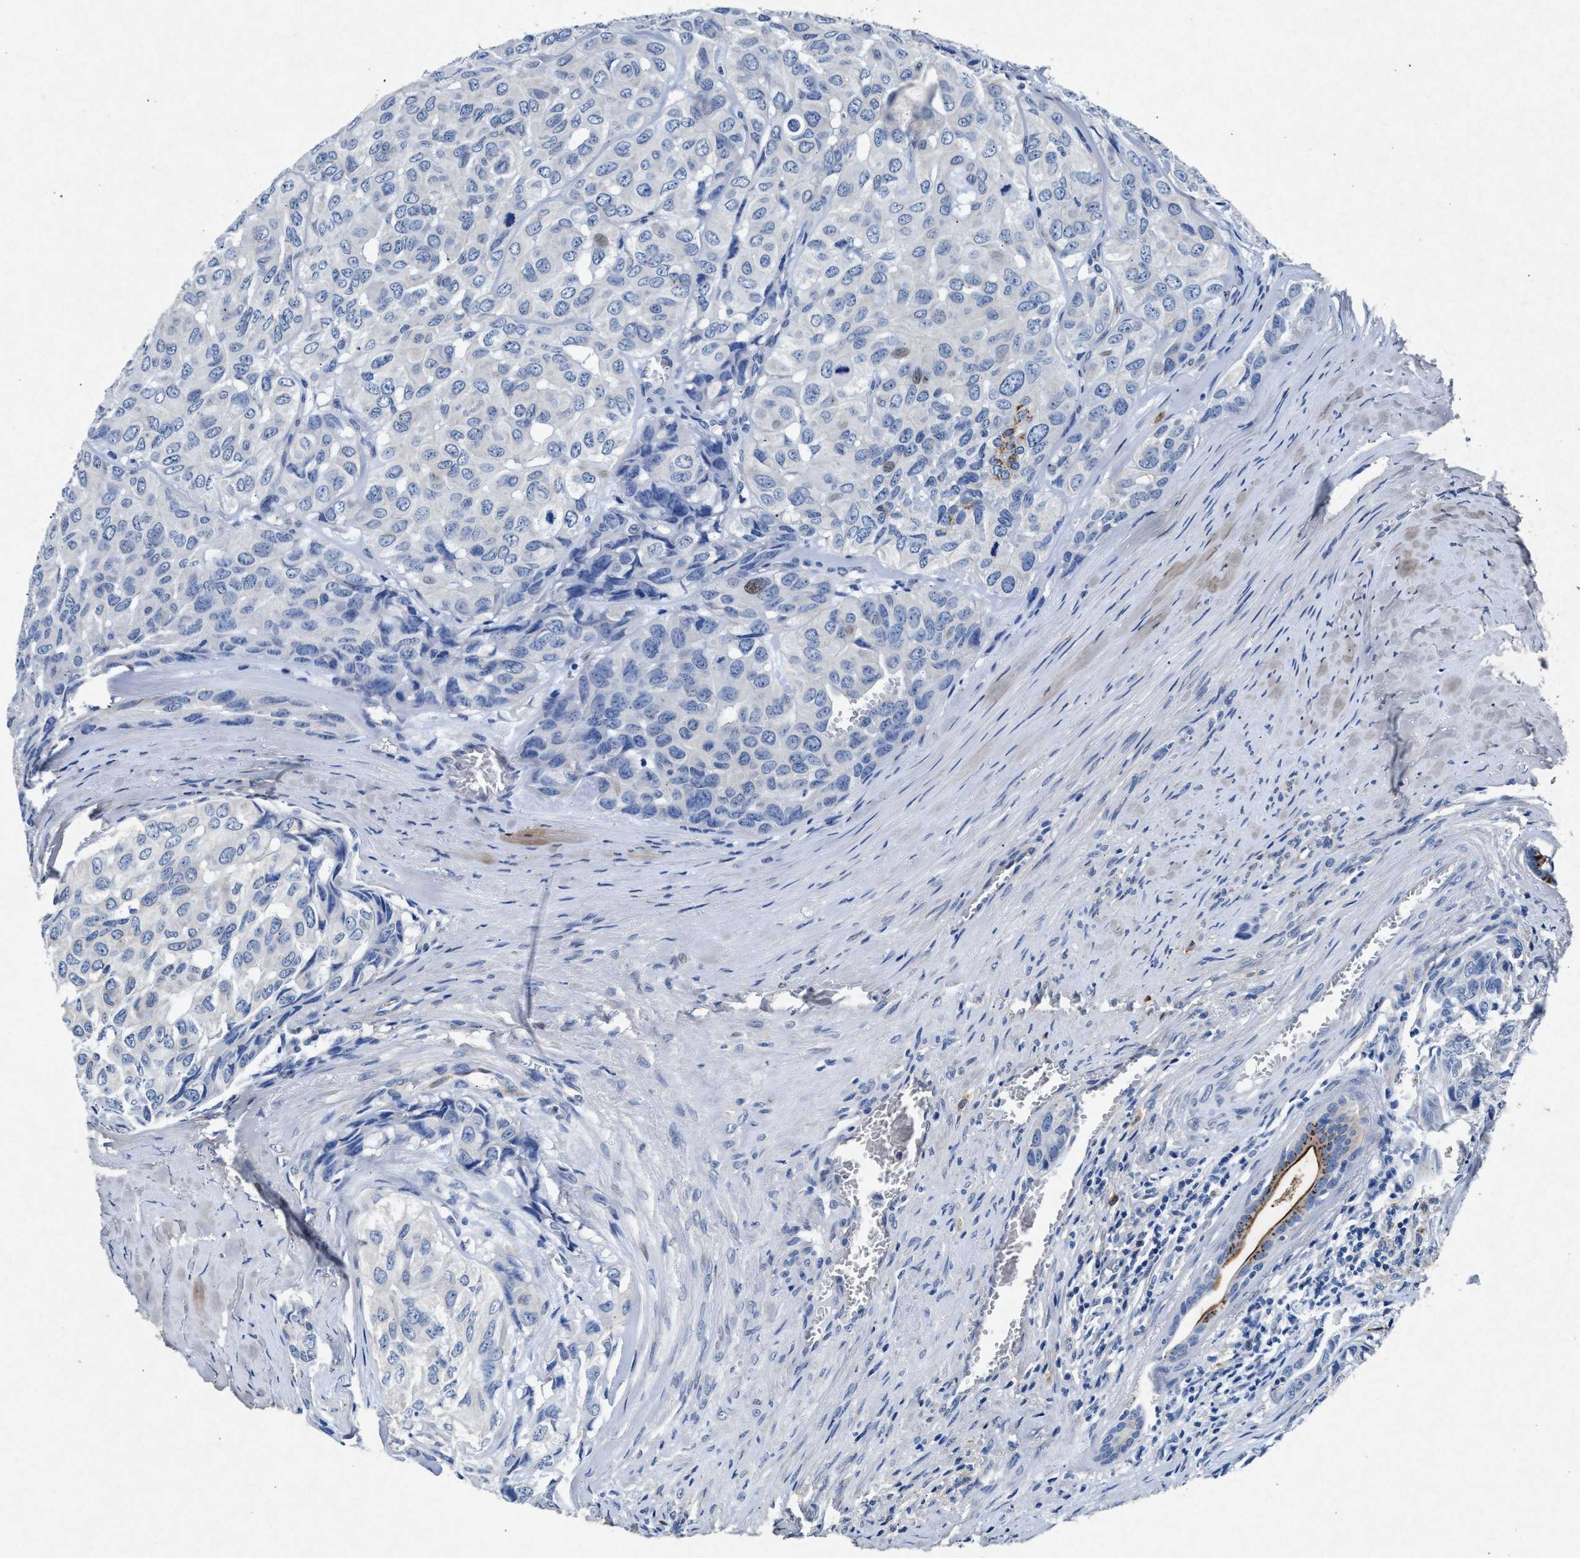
{"staining": {"intensity": "weak", "quantity": "<25%", "location": "nuclear"}, "tissue": "head and neck cancer", "cell_type": "Tumor cells", "image_type": "cancer", "snomed": [{"axis": "morphology", "description": "Adenocarcinoma, NOS"}, {"axis": "topography", "description": "Salivary gland, NOS"}, {"axis": "topography", "description": "Head-Neck"}], "caption": "IHC of head and neck cancer (adenocarcinoma) exhibits no positivity in tumor cells. (Brightfield microscopy of DAB IHC at high magnification).", "gene": "MAP6", "patient": {"sex": "female", "age": 76}}